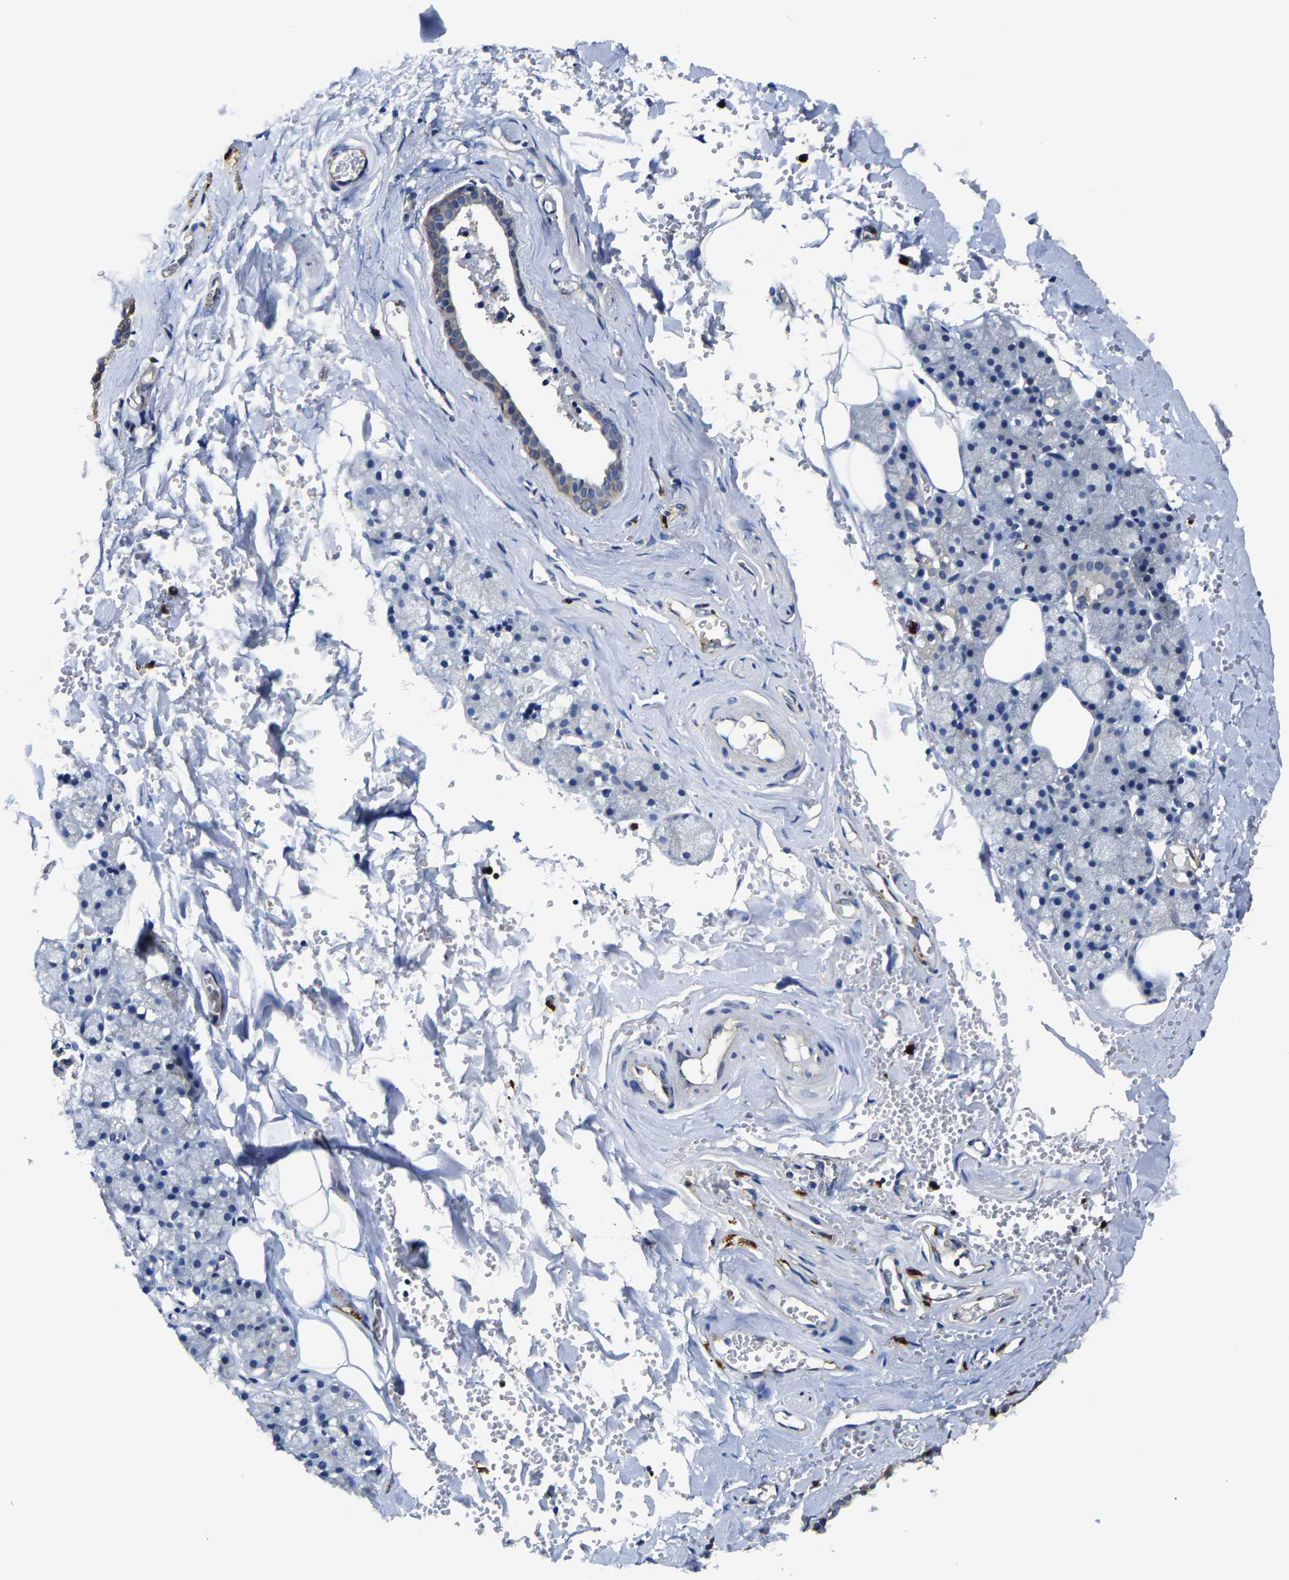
{"staining": {"intensity": "weak", "quantity": "25%-75%", "location": "cytoplasmic/membranous"}, "tissue": "salivary gland", "cell_type": "Glandular cells", "image_type": "normal", "snomed": [{"axis": "morphology", "description": "Normal tissue, NOS"}, {"axis": "topography", "description": "Salivary gland"}], "caption": "Brown immunohistochemical staining in normal salivary gland displays weak cytoplasmic/membranous positivity in approximately 25%-75% of glandular cells.", "gene": "TRAF6", "patient": {"sex": "male", "age": 62}}